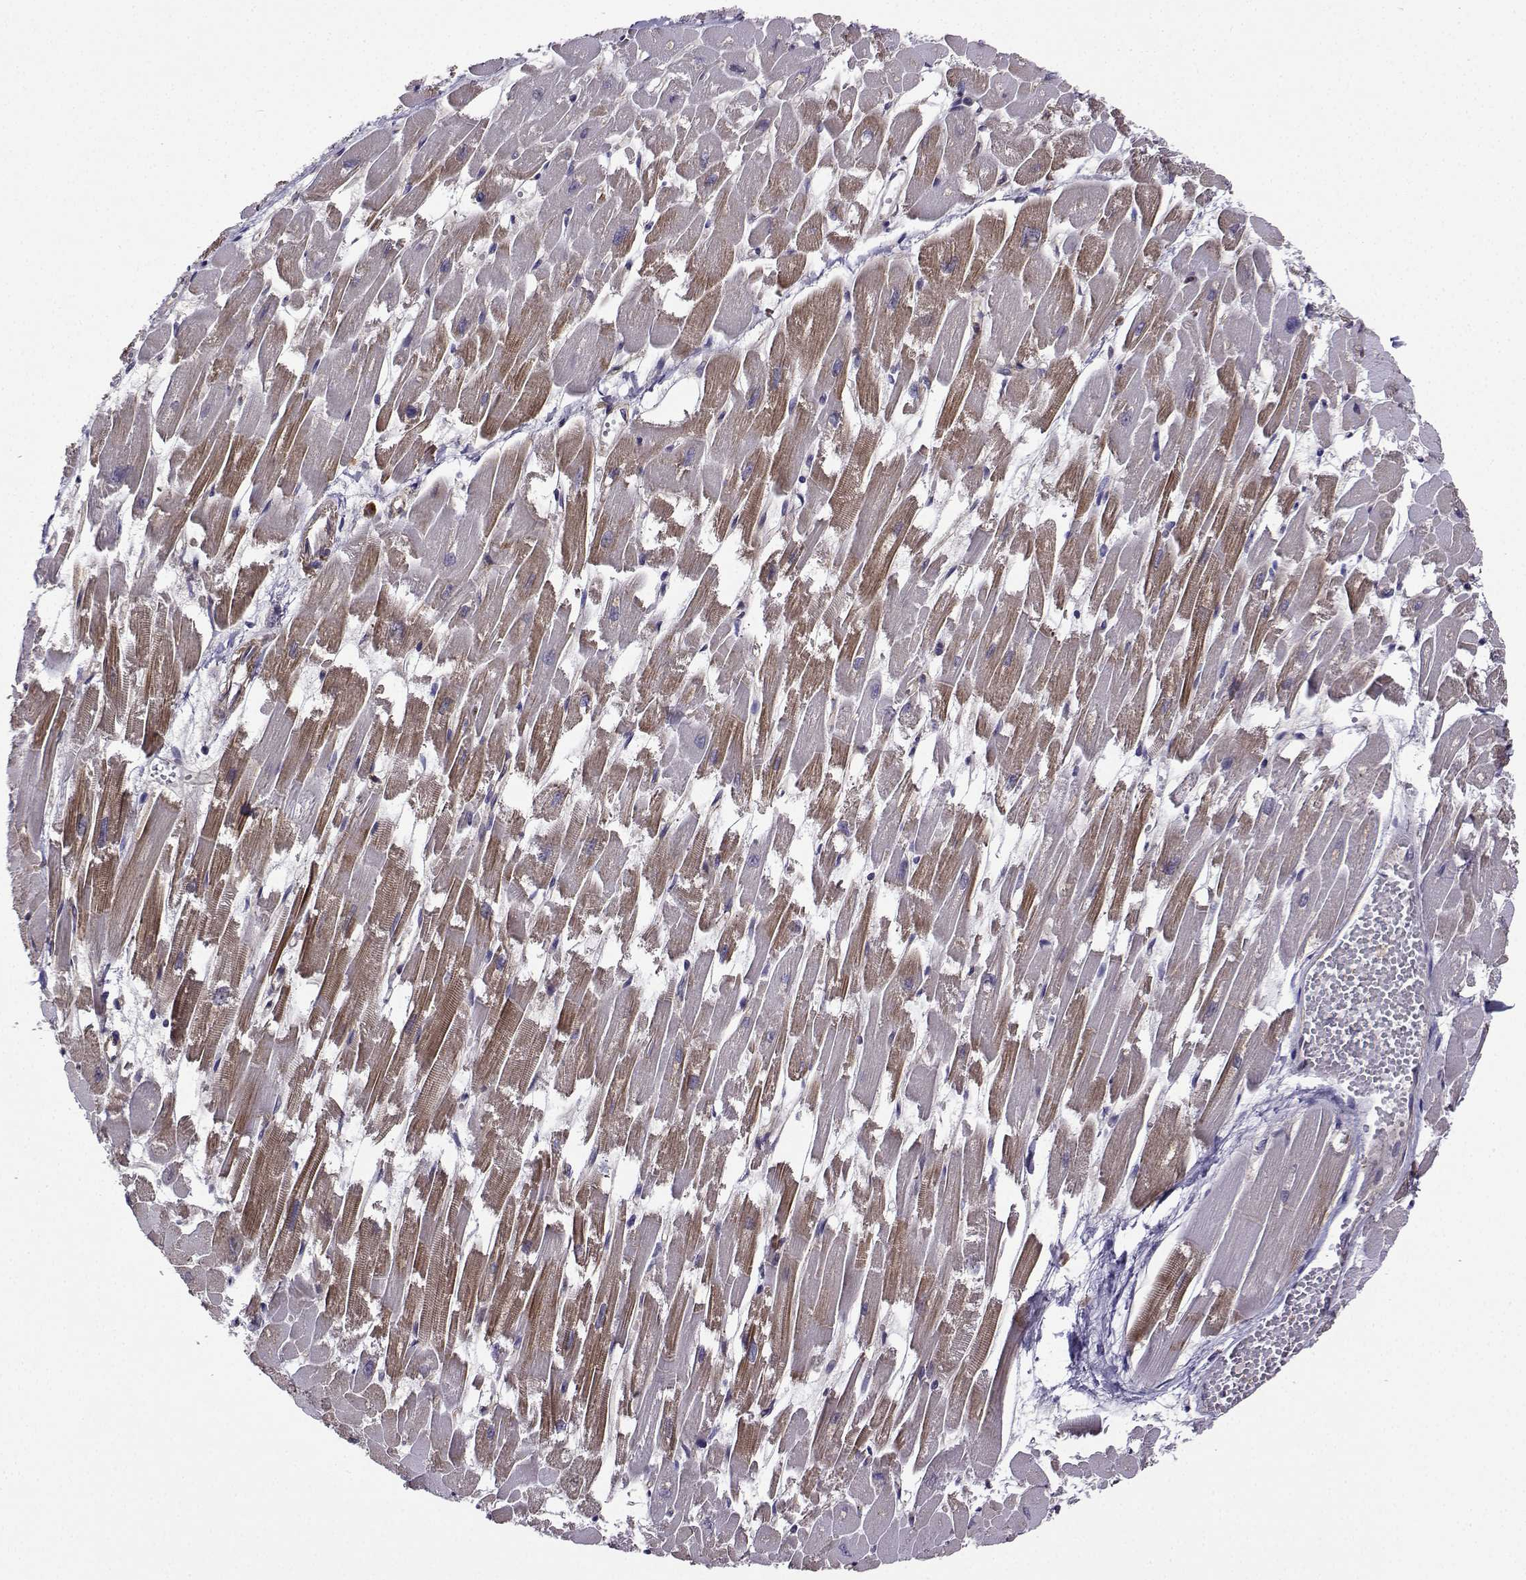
{"staining": {"intensity": "moderate", "quantity": "25%-75%", "location": "cytoplasmic/membranous"}, "tissue": "heart muscle", "cell_type": "Cardiomyocytes", "image_type": "normal", "snomed": [{"axis": "morphology", "description": "Normal tissue, NOS"}, {"axis": "topography", "description": "Heart"}], "caption": "High-power microscopy captured an immunohistochemistry micrograph of benign heart muscle, revealing moderate cytoplasmic/membranous positivity in about 25%-75% of cardiomyocytes. (DAB IHC, brown staining for protein, blue staining for nuclei).", "gene": "ITGB8", "patient": {"sex": "female", "age": 52}}